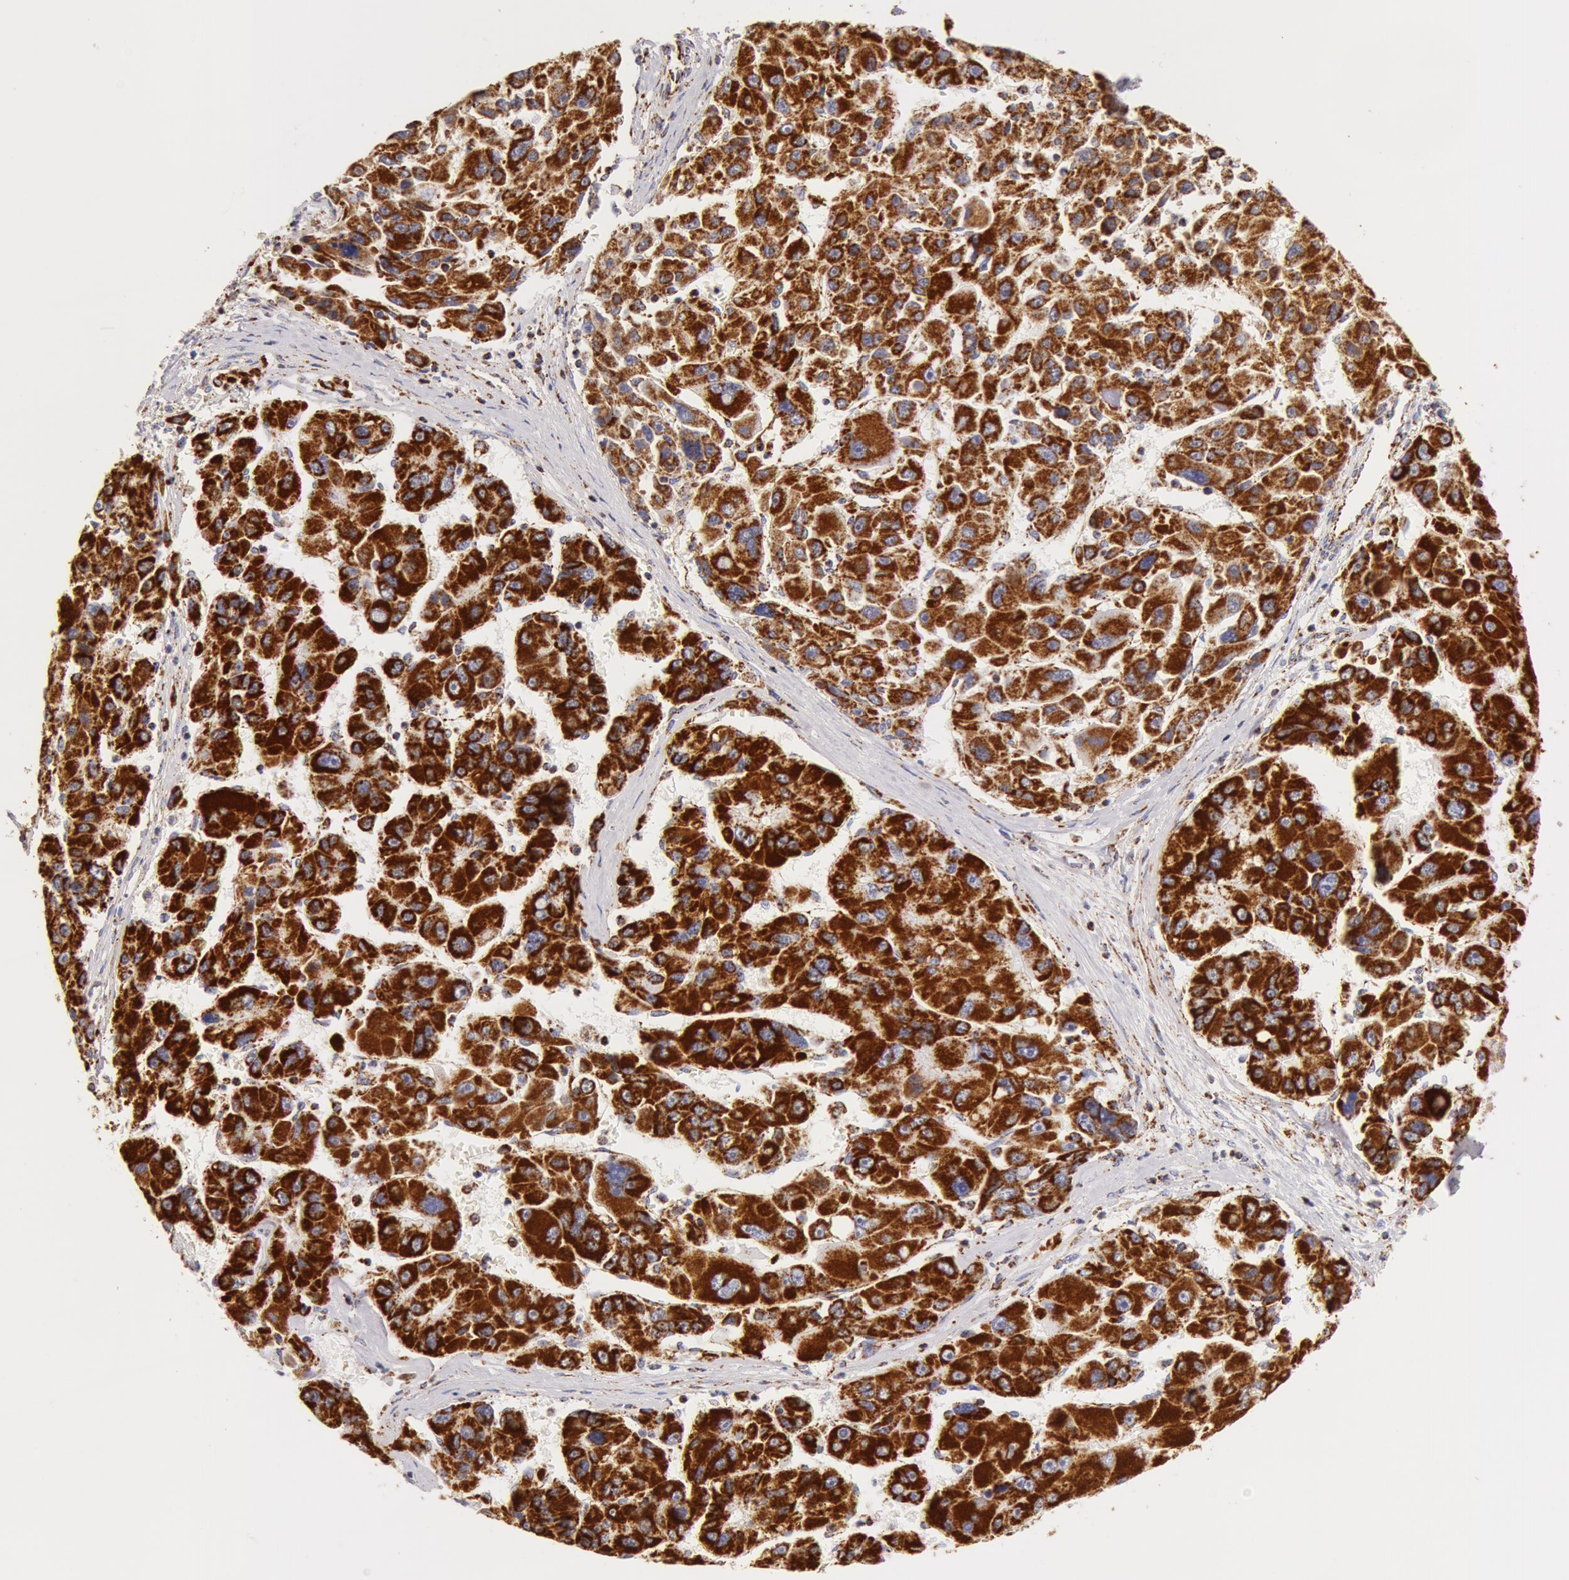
{"staining": {"intensity": "strong", "quantity": ">75%", "location": "cytoplasmic/membranous"}, "tissue": "liver cancer", "cell_type": "Tumor cells", "image_type": "cancer", "snomed": [{"axis": "morphology", "description": "Carcinoma, Hepatocellular, NOS"}, {"axis": "topography", "description": "Liver"}], "caption": "Brown immunohistochemical staining in liver hepatocellular carcinoma demonstrates strong cytoplasmic/membranous expression in about >75% of tumor cells.", "gene": "ATP5F1B", "patient": {"sex": "male", "age": 64}}